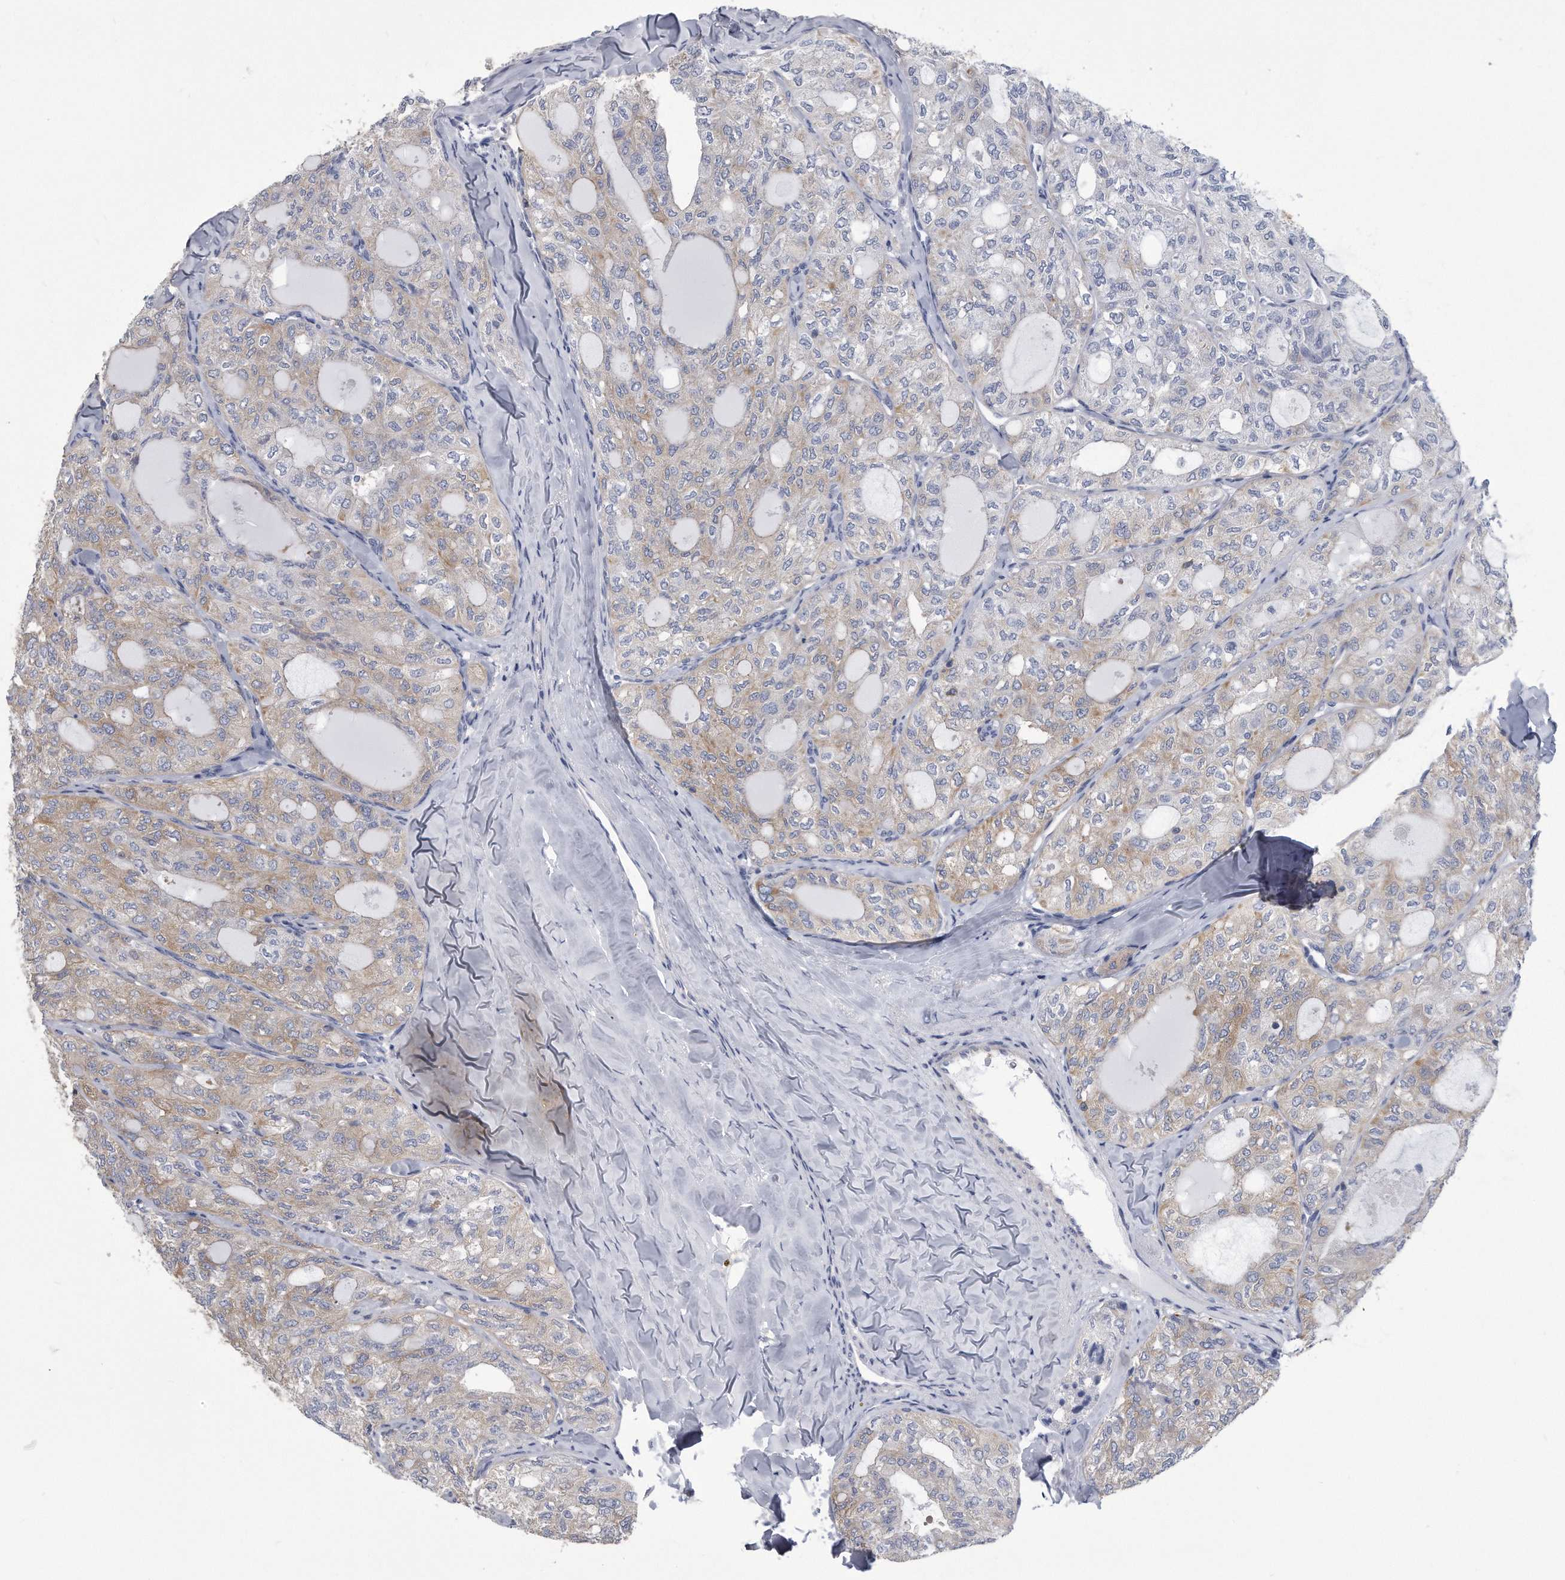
{"staining": {"intensity": "weak", "quantity": "25%-75%", "location": "cytoplasmic/membranous"}, "tissue": "thyroid cancer", "cell_type": "Tumor cells", "image_type": "cancer", "snomed": [{"axis": "morphology", "description": "Follicular adenoma carcinoma, NOS"}, {"axis": "topography", "description": "Thyroid gland"}], "caption": "An IHC histopathology image of neoplastic tissue is shown. Protein staining in brown shows weak cytoplasmic/membranous positivity in thyroid follicular adenoma carcinoma within tumor cells.", "gene": "PYGB", "patient": {"sex": "male", "age": 75}}